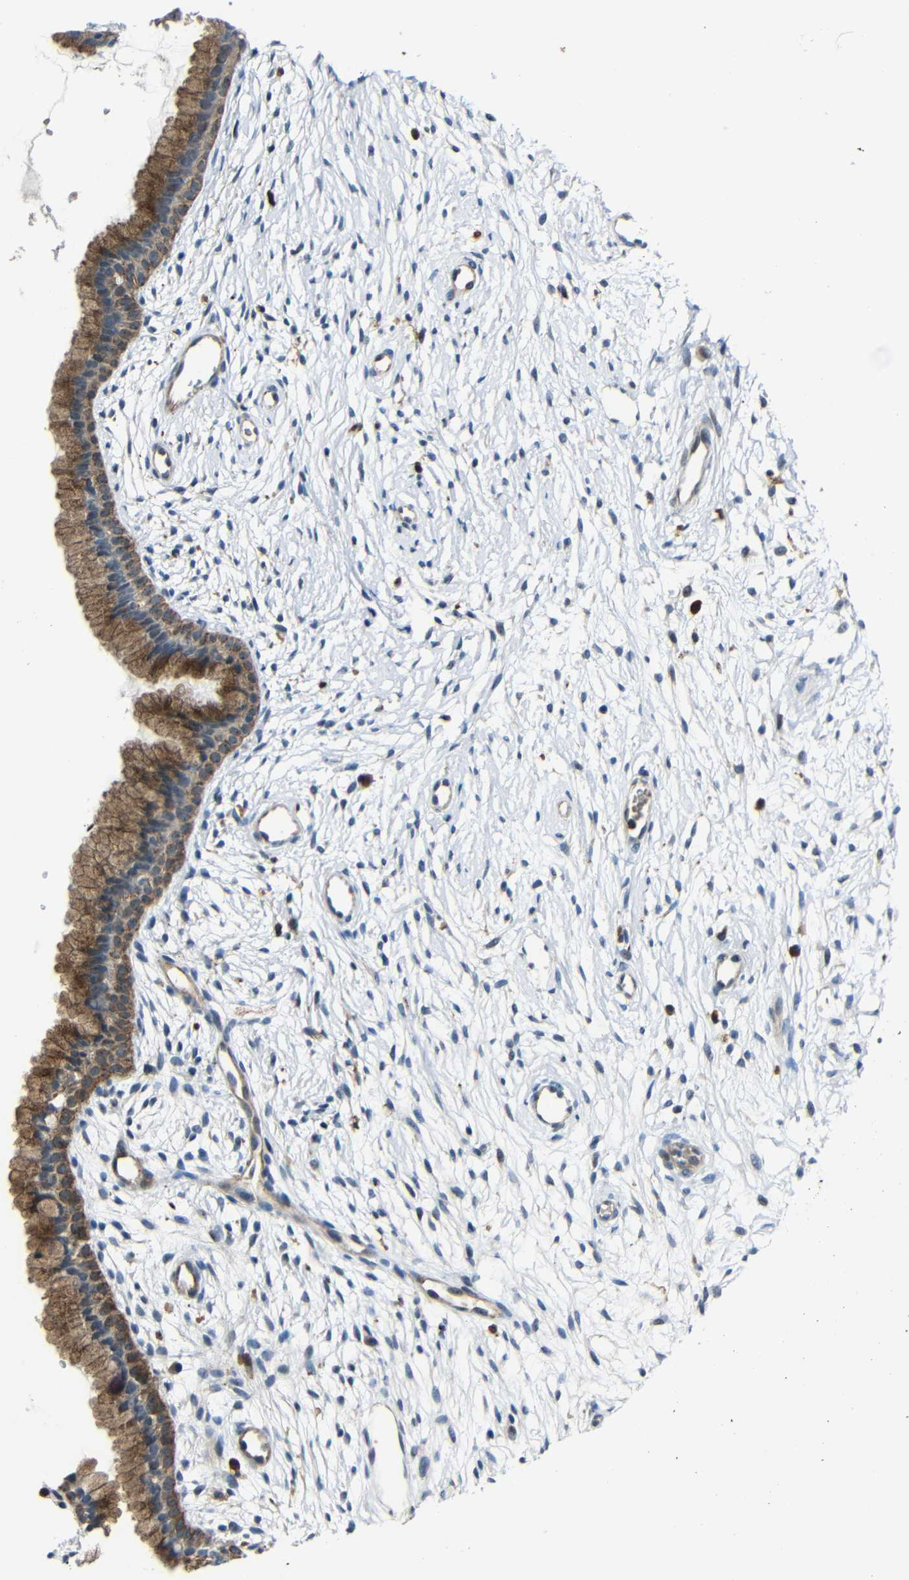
{"staining": {"intensity": "moderate", "quantity": ">75%", "location": "cytoplasmic/membranous"}, "tissue": "cervix", "cell_type": "Glandular cells", "image_type": "normal", "snomed": [{"axis": "morphology", "description": "Normal tissue, NOS"}, {"axis": "topography", "description": "Cervix"}], "caption": "This photomicrograph displays immunohistochemistry staining of unremarkable human cervix, with medium moderate cytoplasmic/membranous expression in approximately >75% of glandular cells.", "gene": "DNAJC5", "patient": {"sex": "female", "age": 39}}